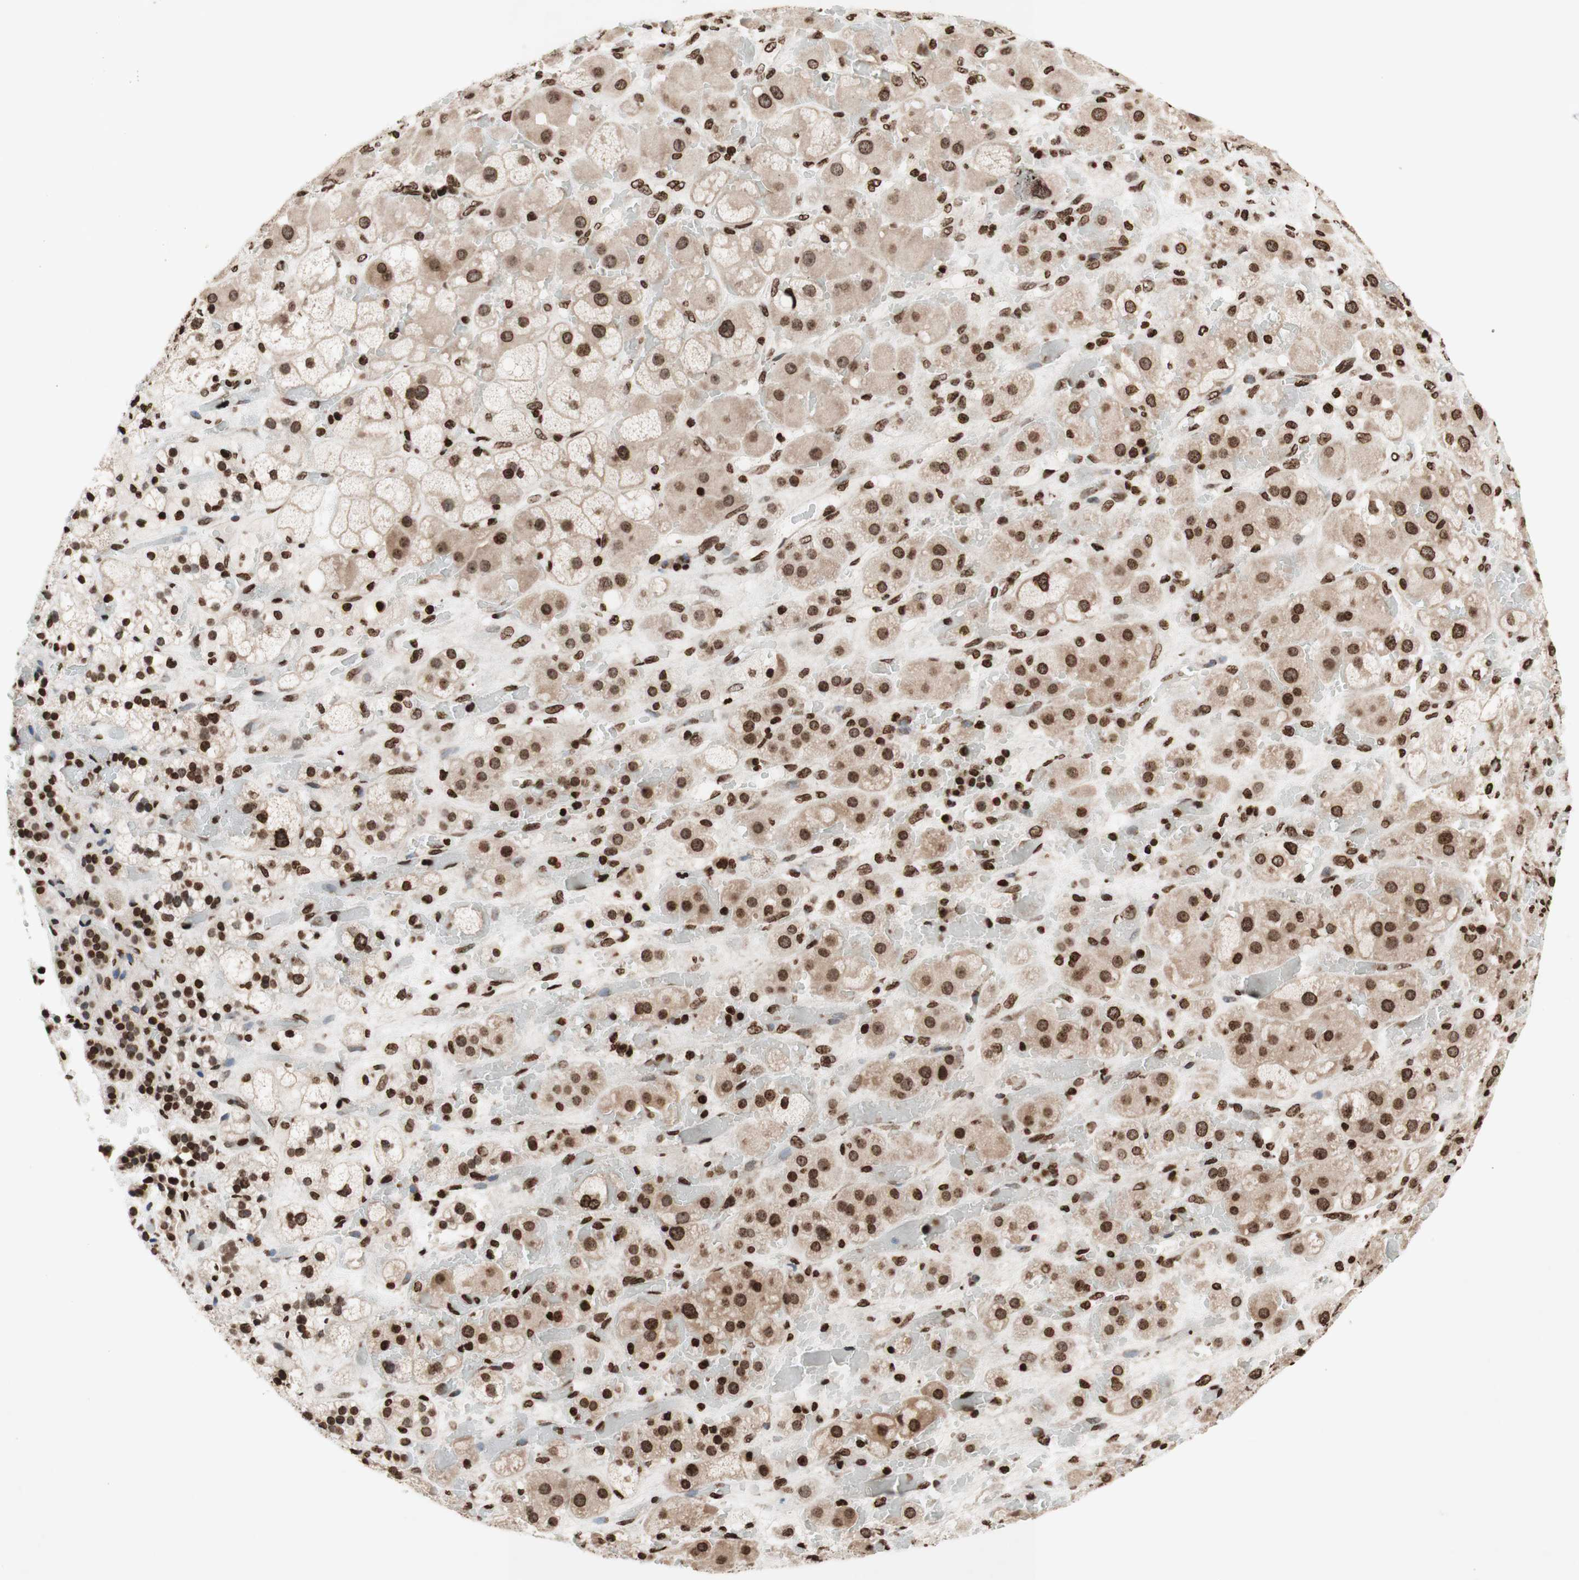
{"staining": {"intensity": "strong", "quantity": ">75%", "location": "cytoplasmic/membranous,nuclear"}, "tissue": "adrenal gland", "cell_type": "Glandular cells", "image_type": "normal", "snomed": [{"axis": "morphology", "description": "Normal tissue, NOS"}, {"axis": "topography", "description": "Adrenal gland"}], "caption": "Normal adrenal gland demonstrates strong cytoplasmic/membranous,nuclear staining in about >75% of glandular cells Using DAB (brown) and hematoxylin (blue) stains, captured at high magnification using brightfield microscopy..", "gene": "NCOA3", "patient": {"sex": "female", "age": 47}}